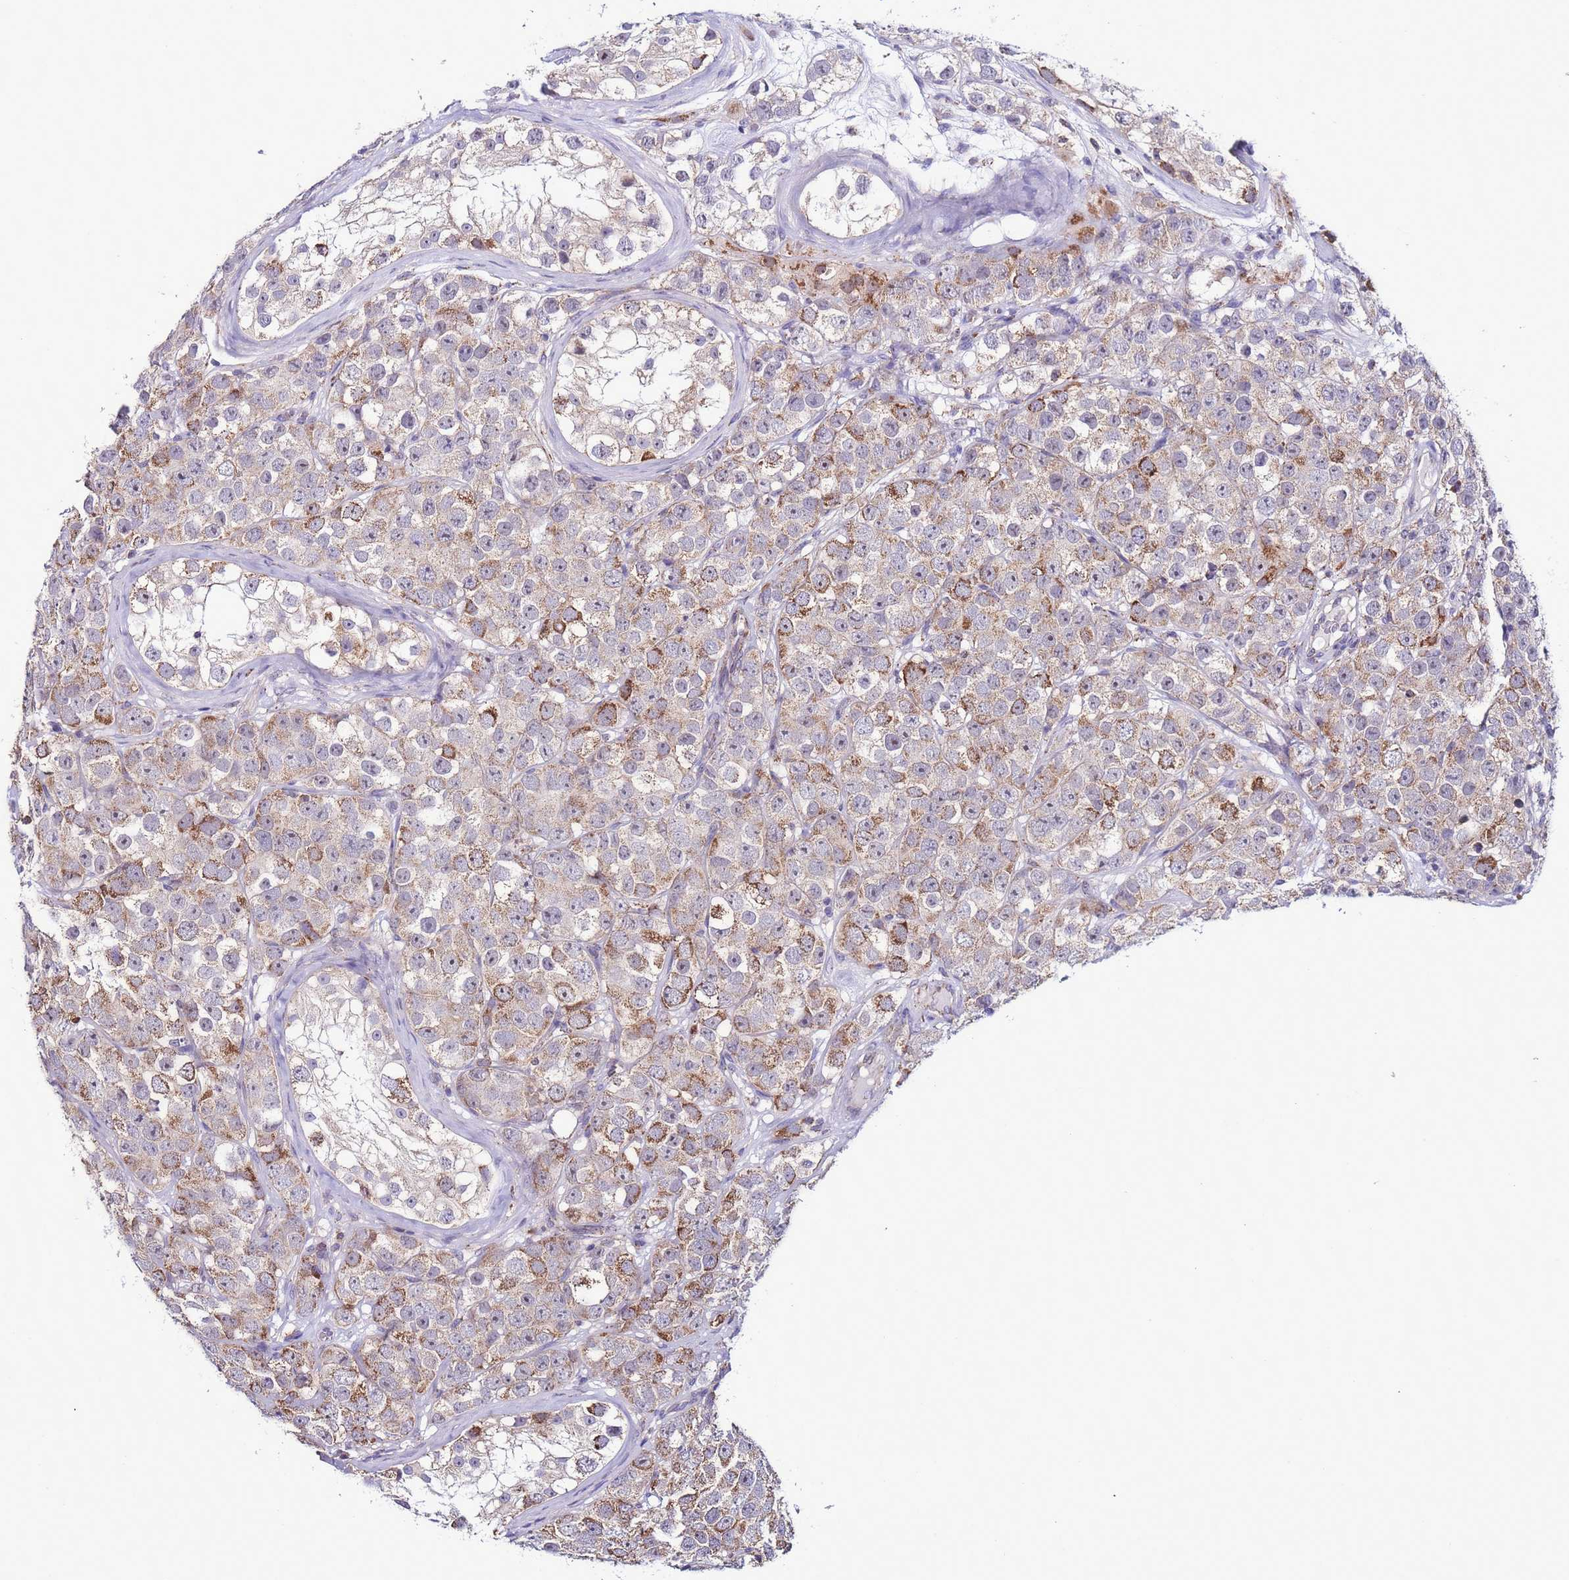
{"staining": {"intensity": "moderate", "quantity": "25%-75%", "location": "cytoplasmic/membranous"}, "tissue": "testis cancer", "cell_type": "Tumor cells", "image_type": "cancer", "snomed": [{"axis": "morphology", "description": "Seminoma, NOS"}, {"axis": "topography", "description": "Testis"}], "caption": "Testis cancer stained with a protein marker shows moderate staining in tumor cells.", "gene": "UEVLD", "patient": {"sex": "male", "age": 28}}